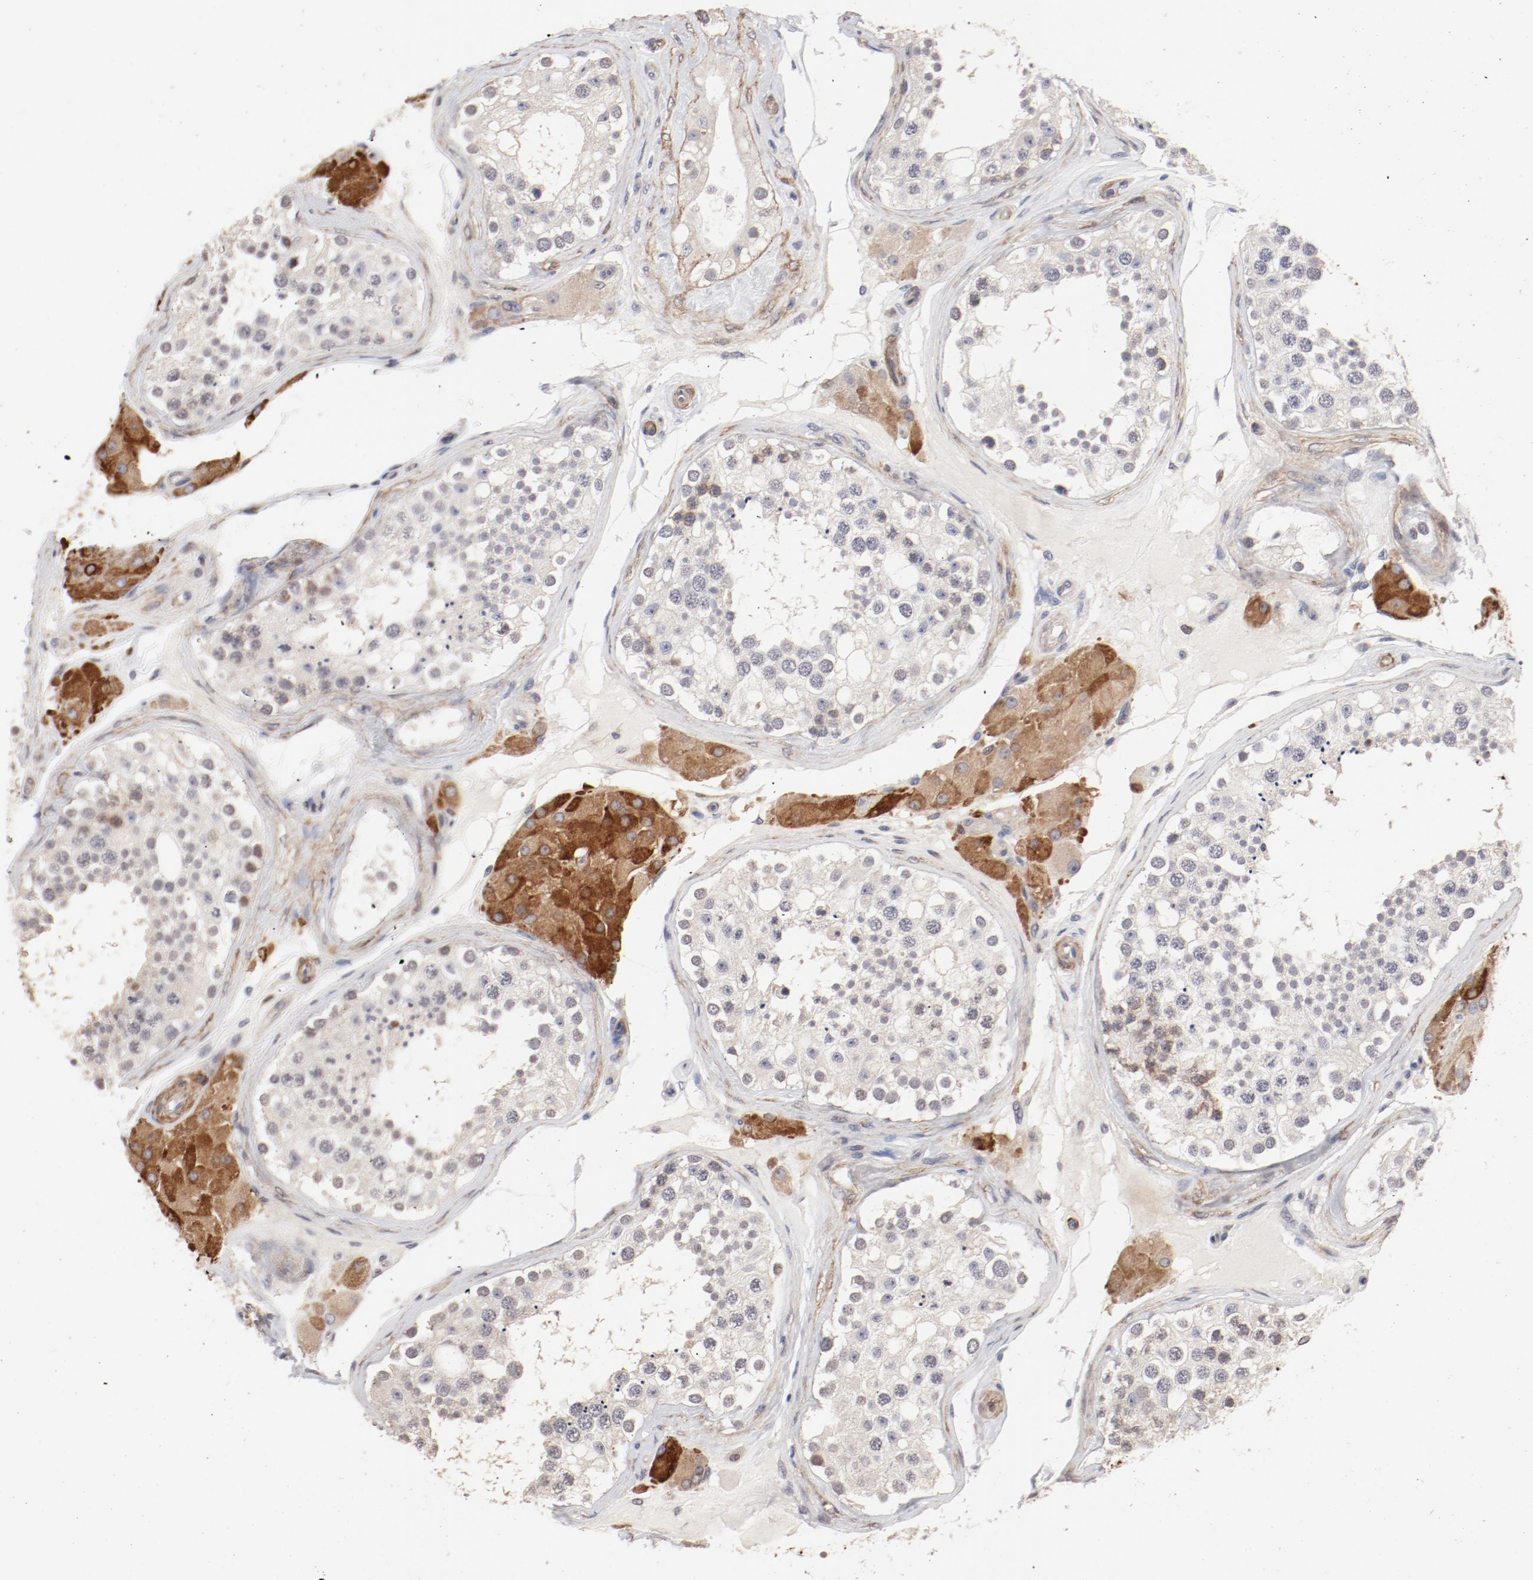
{"staining": {"intensity": "negative", "quantity": "none", "location": "none"}, "tissue": "testis", "cell_type": "Cells in seminiferous ducts", "image_type": "normal", "snomed": [{"axis": "morphology", "description": "Normal tissue, NOS"}, {"axis": "topography", "description": "Testis"}], "caption": "DAB immunohistochemical staining of unremarkable testis displays no significant positivity in cells in seminiferous ducts.", "gene": "MAGED4B", "patient": {"sex": "male", "age": 68}}